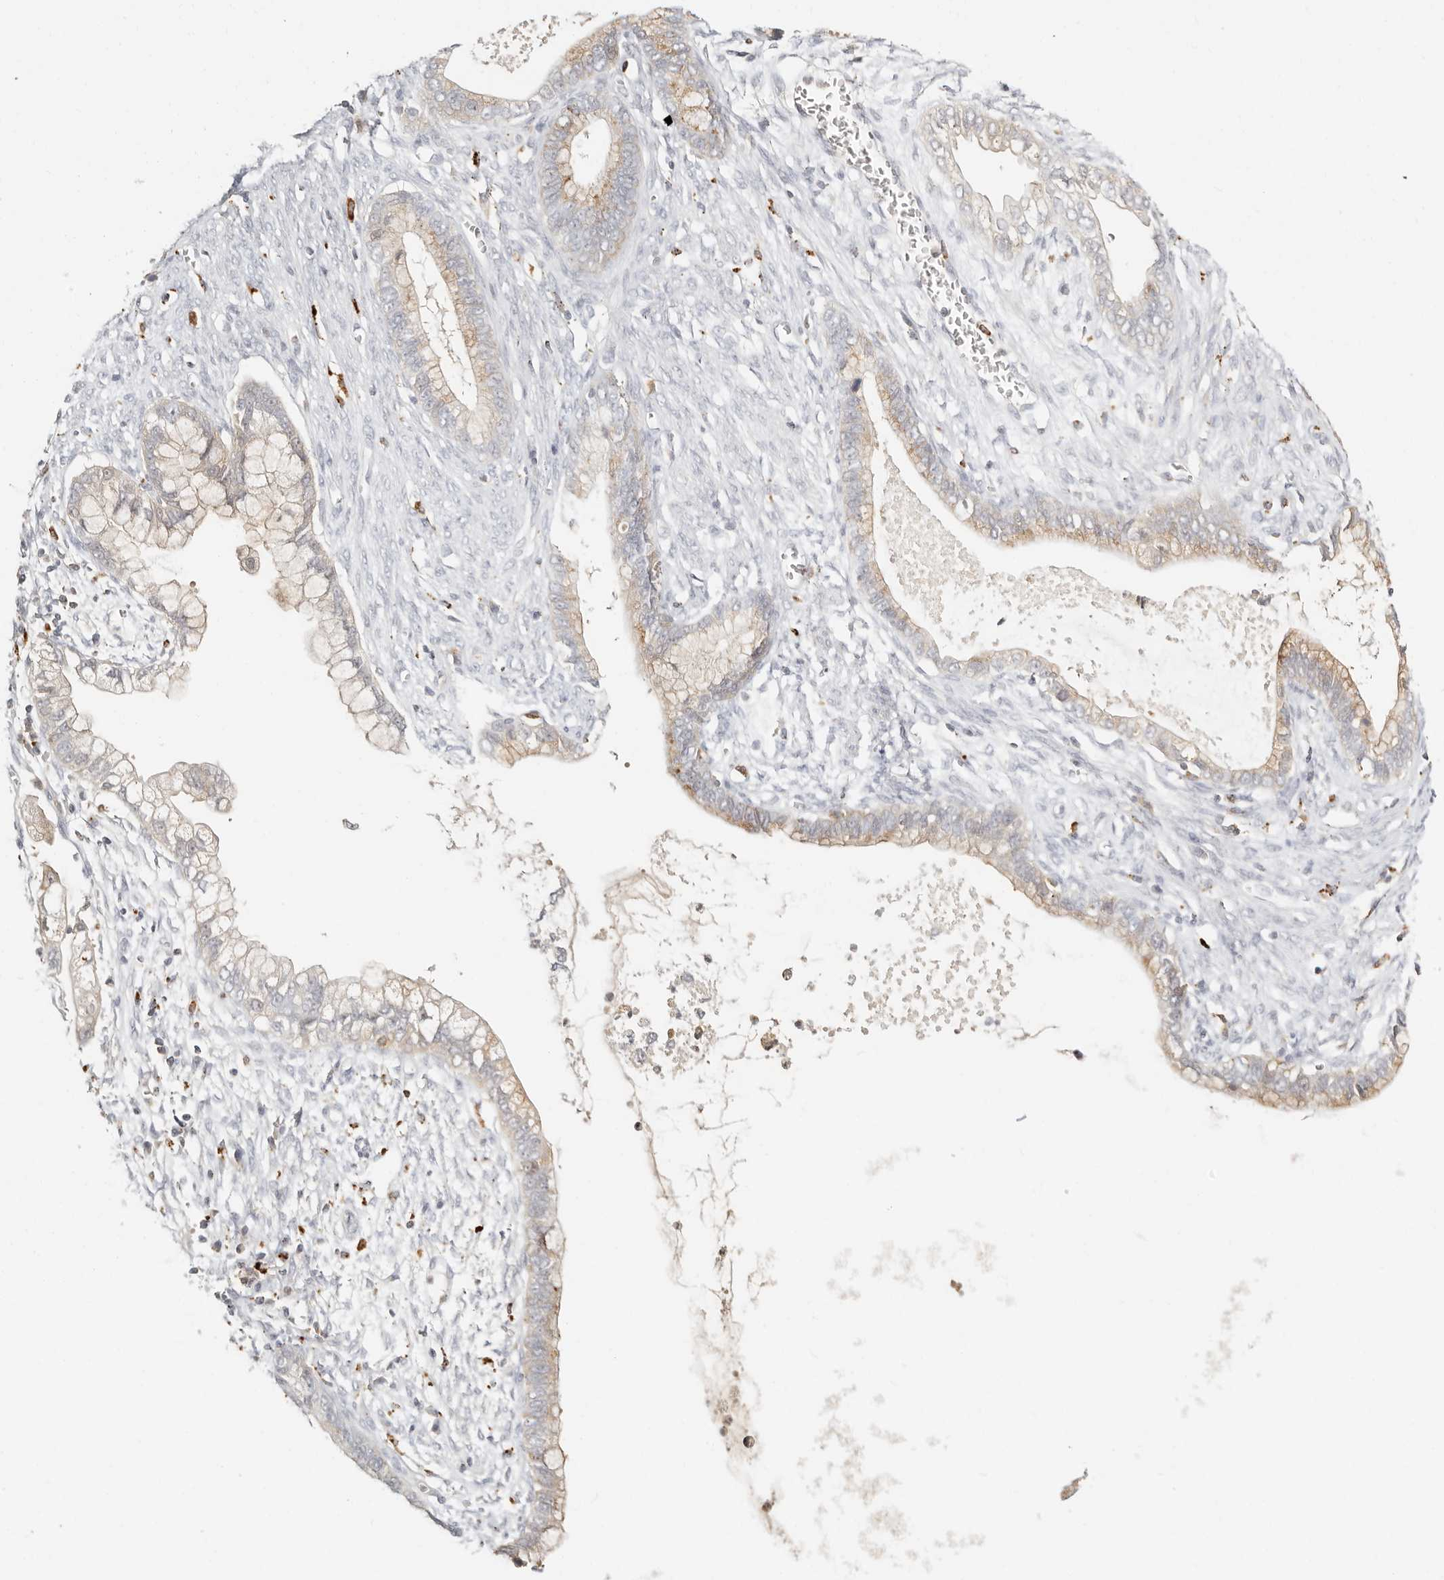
{"staining": {"intensity": "weak", "quantity": "25%-75%", "location": "cytoplasmic/membranous"}, "tissue": "cervical cancer", "cell_type": "Tumor cells", "image_type": "cancer", "snomed": [{"axis": "morphology", "description": "Adenocarcinoma, NOS"}, {"axis": "topography", "description": "Cervix"}], "caption": "Immunohistochemical staining of cervical adenocarcinoma demonstrates low levels of weak cytoplasmic/membranous protein positivity in approximately 25%-75% of tumor cells.", "gene": "RNASET2", "patient": {"sex": "female", "age": 44}}